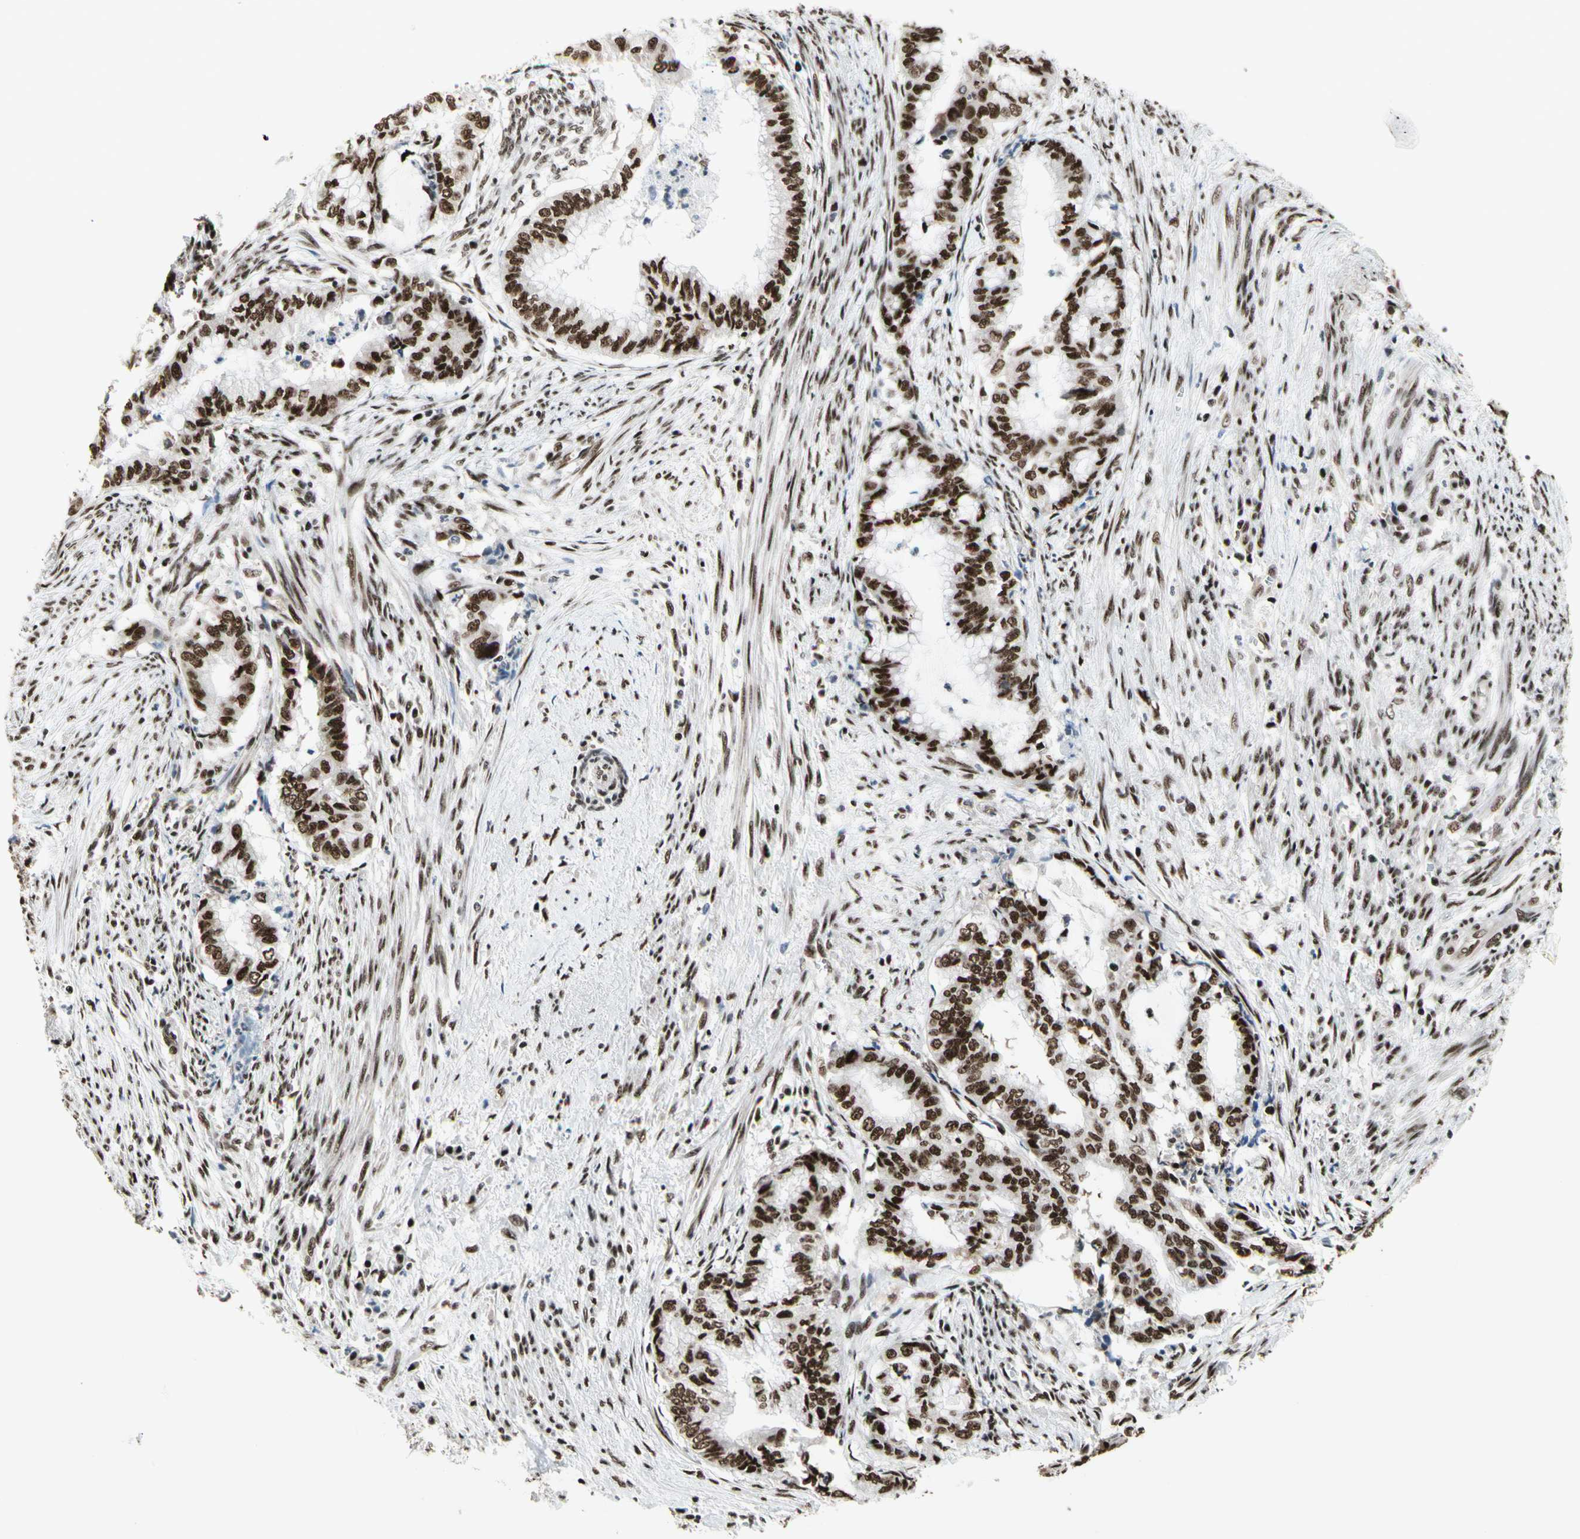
{"staining": {"intensity": "strong", "quantity": ">75%", "location": "nuclear"}, "tissue": "endometrial cancer", "cell_type": "Tumor cells", "image_type": "cancer", "snomed": [{"axis": "morphology", "description": "Necrosis, NOS"}, {"axis": "morphology", "description": "Adenocarcinoma, NOS"}, {"axis": "topography", "description": "Endometrium"}], "caption": "Strong nuclear staining is appreciated in approximately >75% of tumor cells in endometrial adenocarcinoma. The staining was performed using DAB to visualize the protein expression in brown, while the nuclei were stained in blue with hematoxylin (Magnification: 20x).", "gene": "SRSF11", "patient": {"sex": "female", "age": 79}}